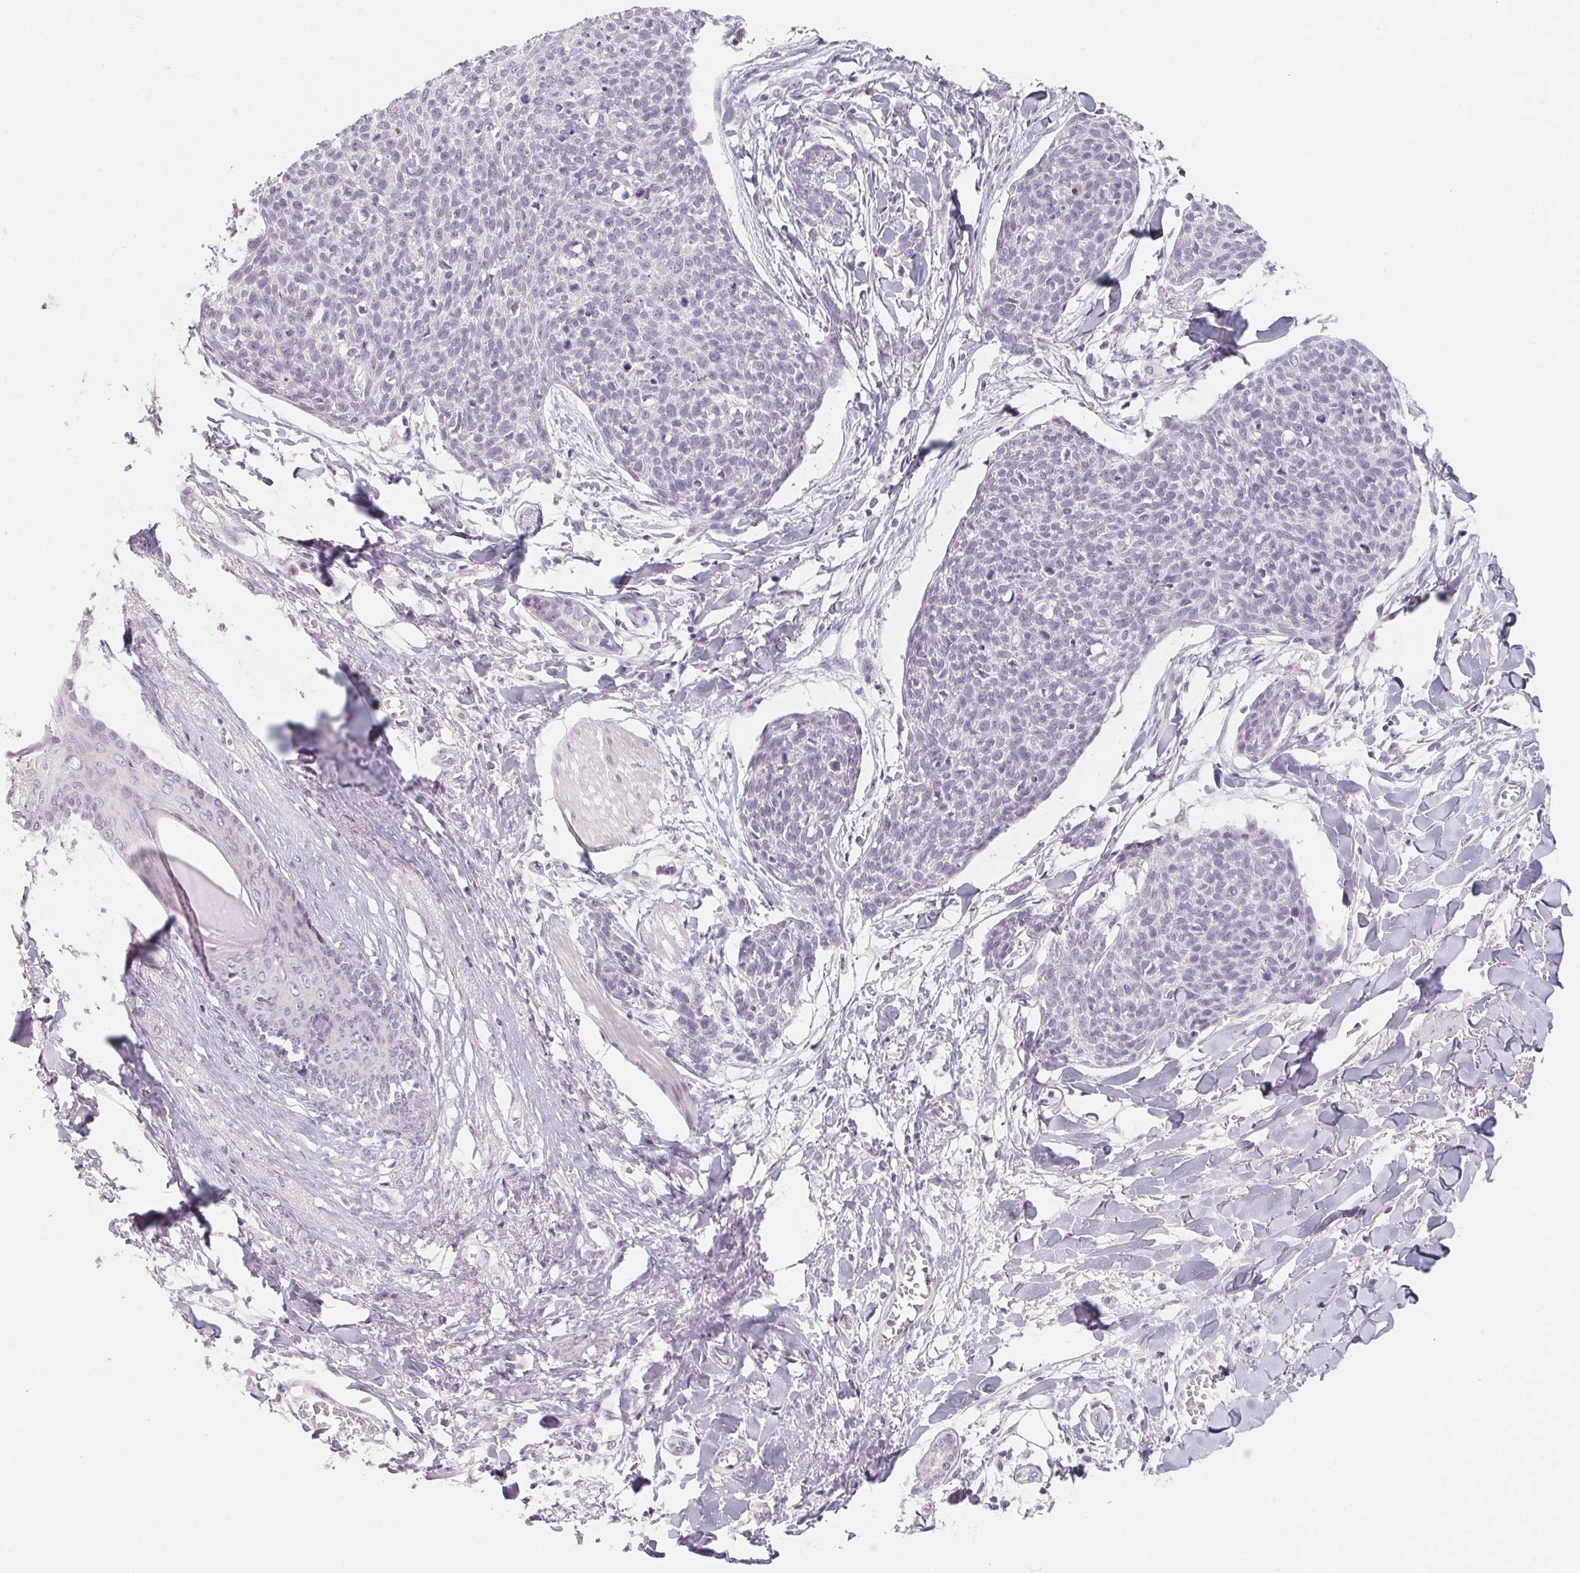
{"staining": {"intensity": "negative", "quantity": "none", "location": "none"}, "tissue": "skin cancer", "cell_type": "Tumor cells", "image_type": "cancer", "snomed": [{"axis": "morphology", "description": "Squamous cell carcinoma, NOS"}, {"axis": "topography", "description": "Skin"}, {"axis": "topography", "description": "Vulva"}], "caption": "There is no significant positivity in tumor cells of skin cancer (squamous cell carcinoma). (DAB immunohistochemistry visualized using brightfield microscopy, high magnification).", "gene": "CAPZA3", "patient": {"sex": "female", "age": 75}}